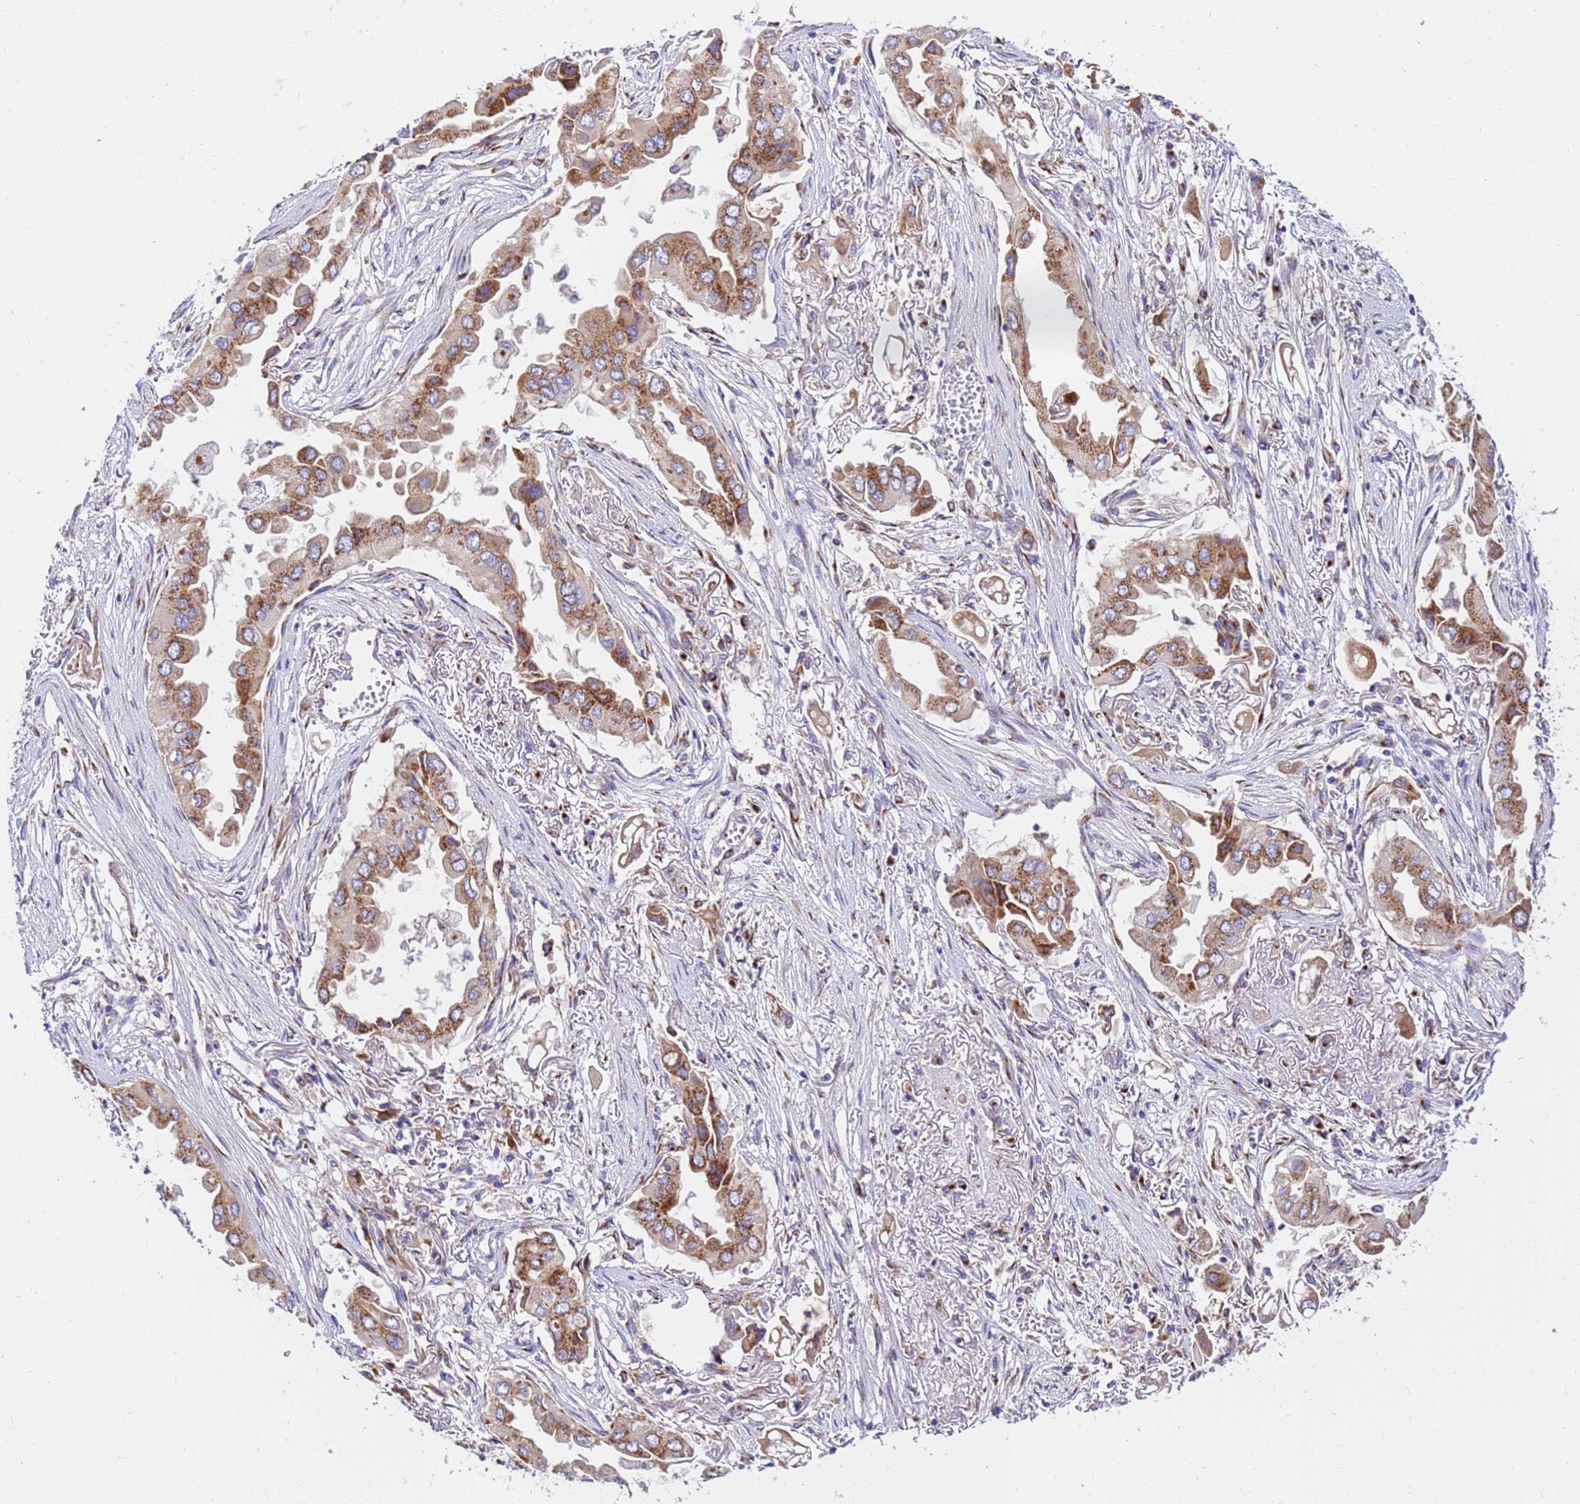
{"staining": {"intensity": "moderate", "quantity": ">75%", "location": "cytoplasmic/membranous"}, "tissue": "lung cancer", "cell_type": "Tumor cells", "image_type": "cancer", "snomed": [{"axis": "morphology", "description": "Adenocarcinoma, NOS"}, {"axis": "topography", "description": "Lung"}], "caption": "Protein expression analysis of human lung cancer reveals moderate cytoplasmic/membranous positivity in approximately >75% of tumor cells.", "gene": "HPS3", "patient": {"sex": "female", "age": 76}}